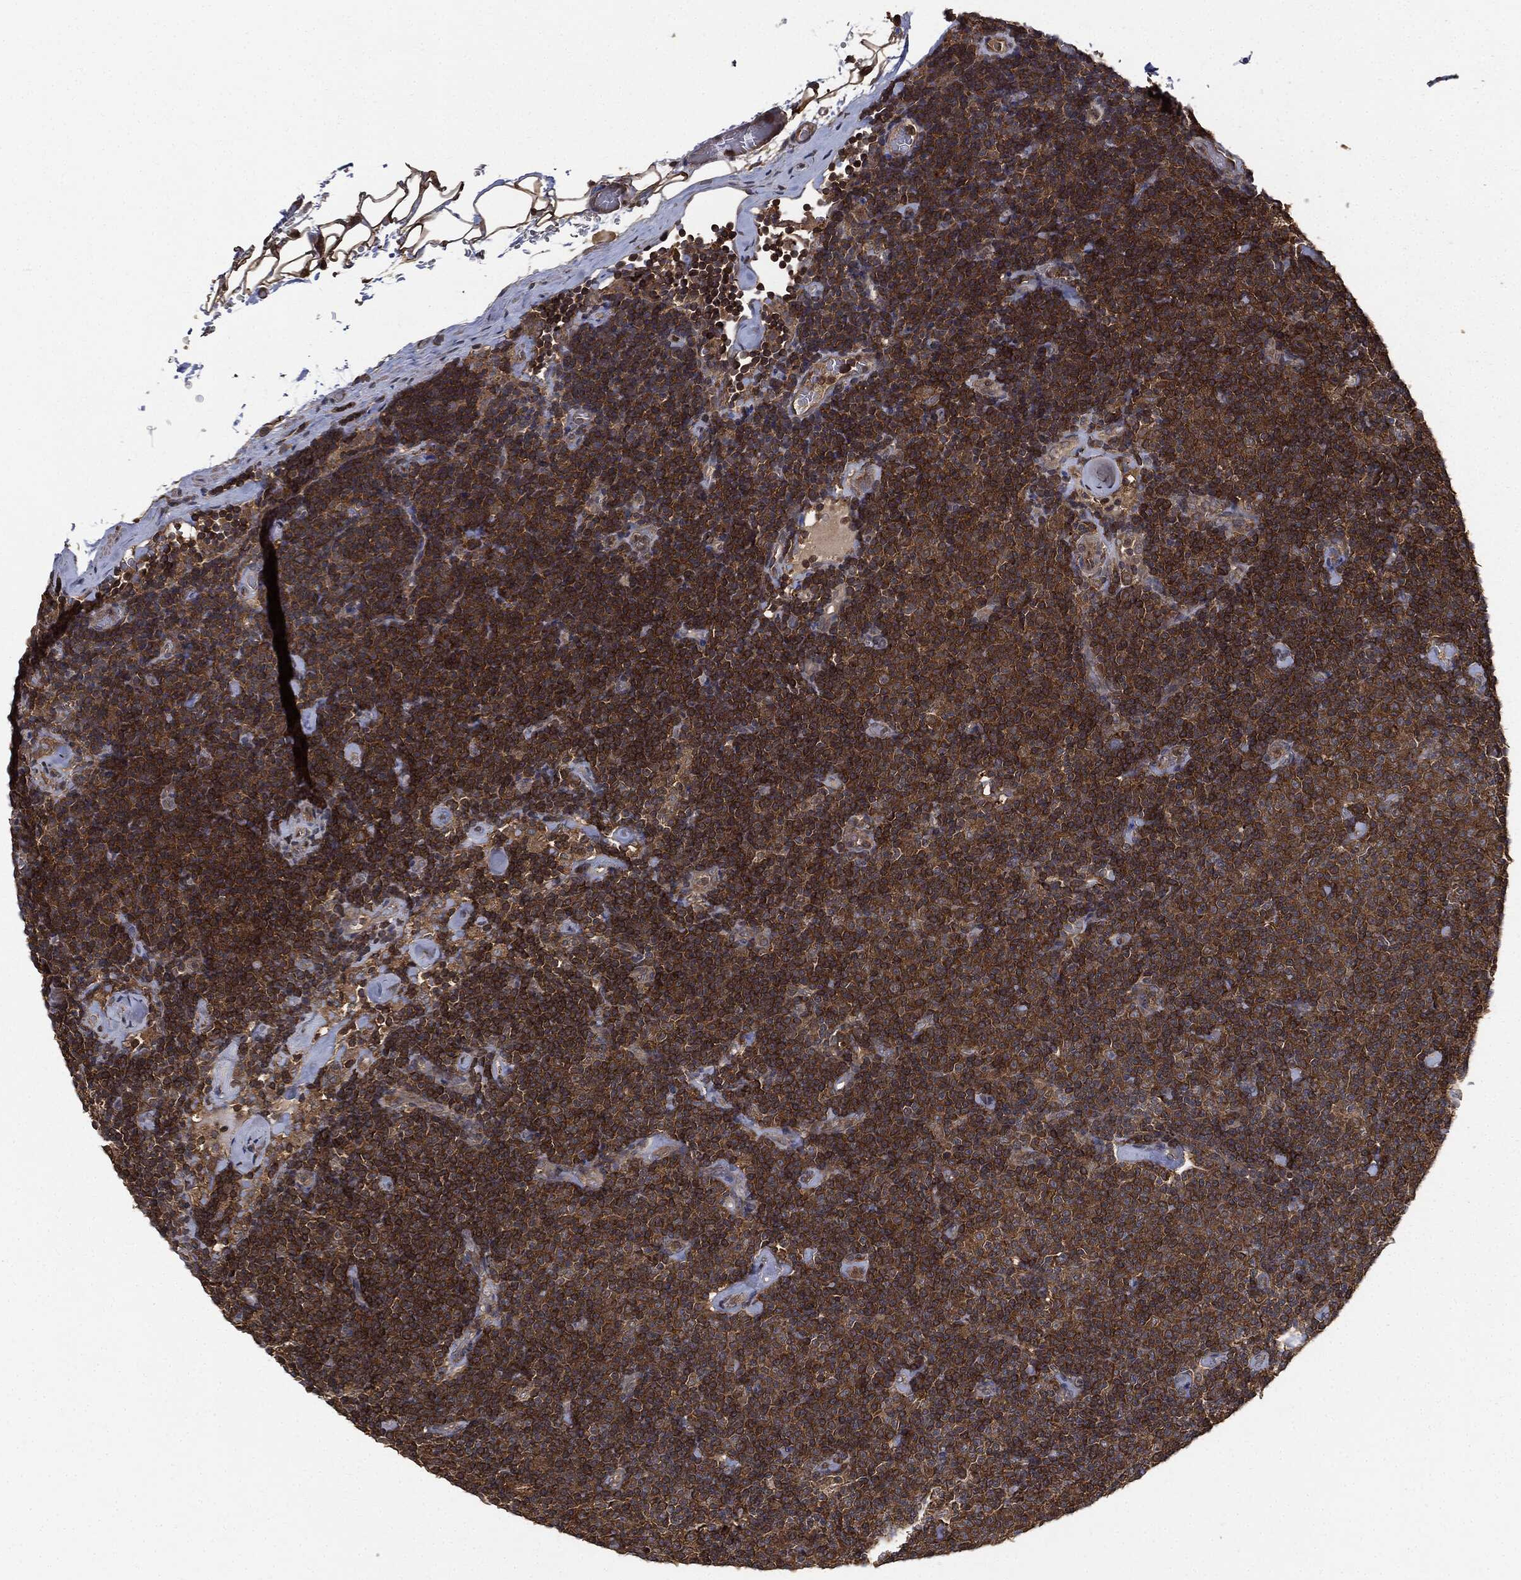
{"staining": {"intensity": "strong", "quantity": ">75%", "location": "cytoplasmic/membranous"}, "tissue": "lymphoma", "cell_type": "Tumor cells", "image_type": "cancer", "snomed": [{"axis": "morphology", "description": "Malignant lymphoma, non-Hodgkin's type, Low grade"}, {"axis": "topography", "description": "Lymph node"}], "caption": "Immunohistochemical staining of human low-grade malignant lymphoma, non-Hodgkin's type displays strong cytoplasmic/membranous protein expression in approximately >75% of tumor cells. (IHC, brightfield microscopy, high magnification).", "gene": "BRAF", "patient": {"sex": "male", "age": 81}}